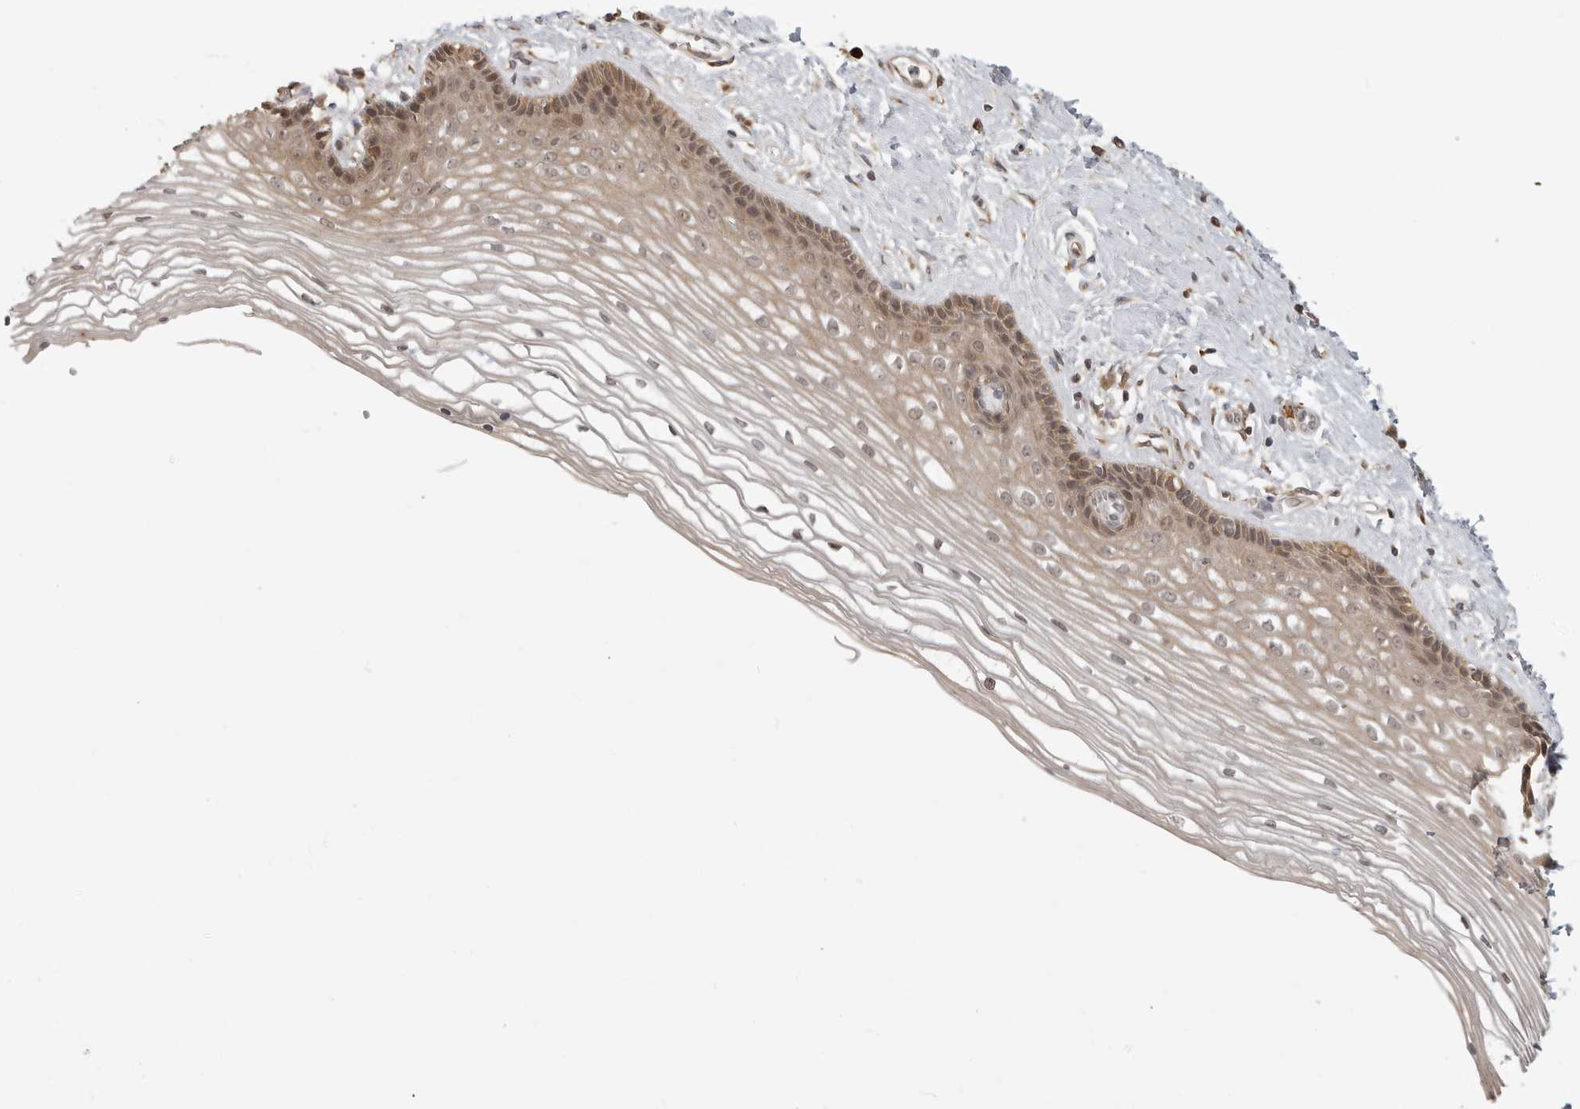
{"staining": {"intensity": "moderate", "quantity": "25%-75%", "location": "cytoplasmic/membranous"}, "tissue": "vagina", "cell_type": "Squamous epithelial cells", "image_type": "normal", "snomed": [{"axis": "morphology", "description": "Normal tissue, NOS"}, {"axis": "topography", "description": "Vagina"}], "caption": "Human vagina stained with a brown dye shows moderate cytoplasmic/membranous positive positivity in approximately 25%-75% of squamous epithelial cells.", "gene": "IDO1", "patient": {"sex": "female", "age": 46}}